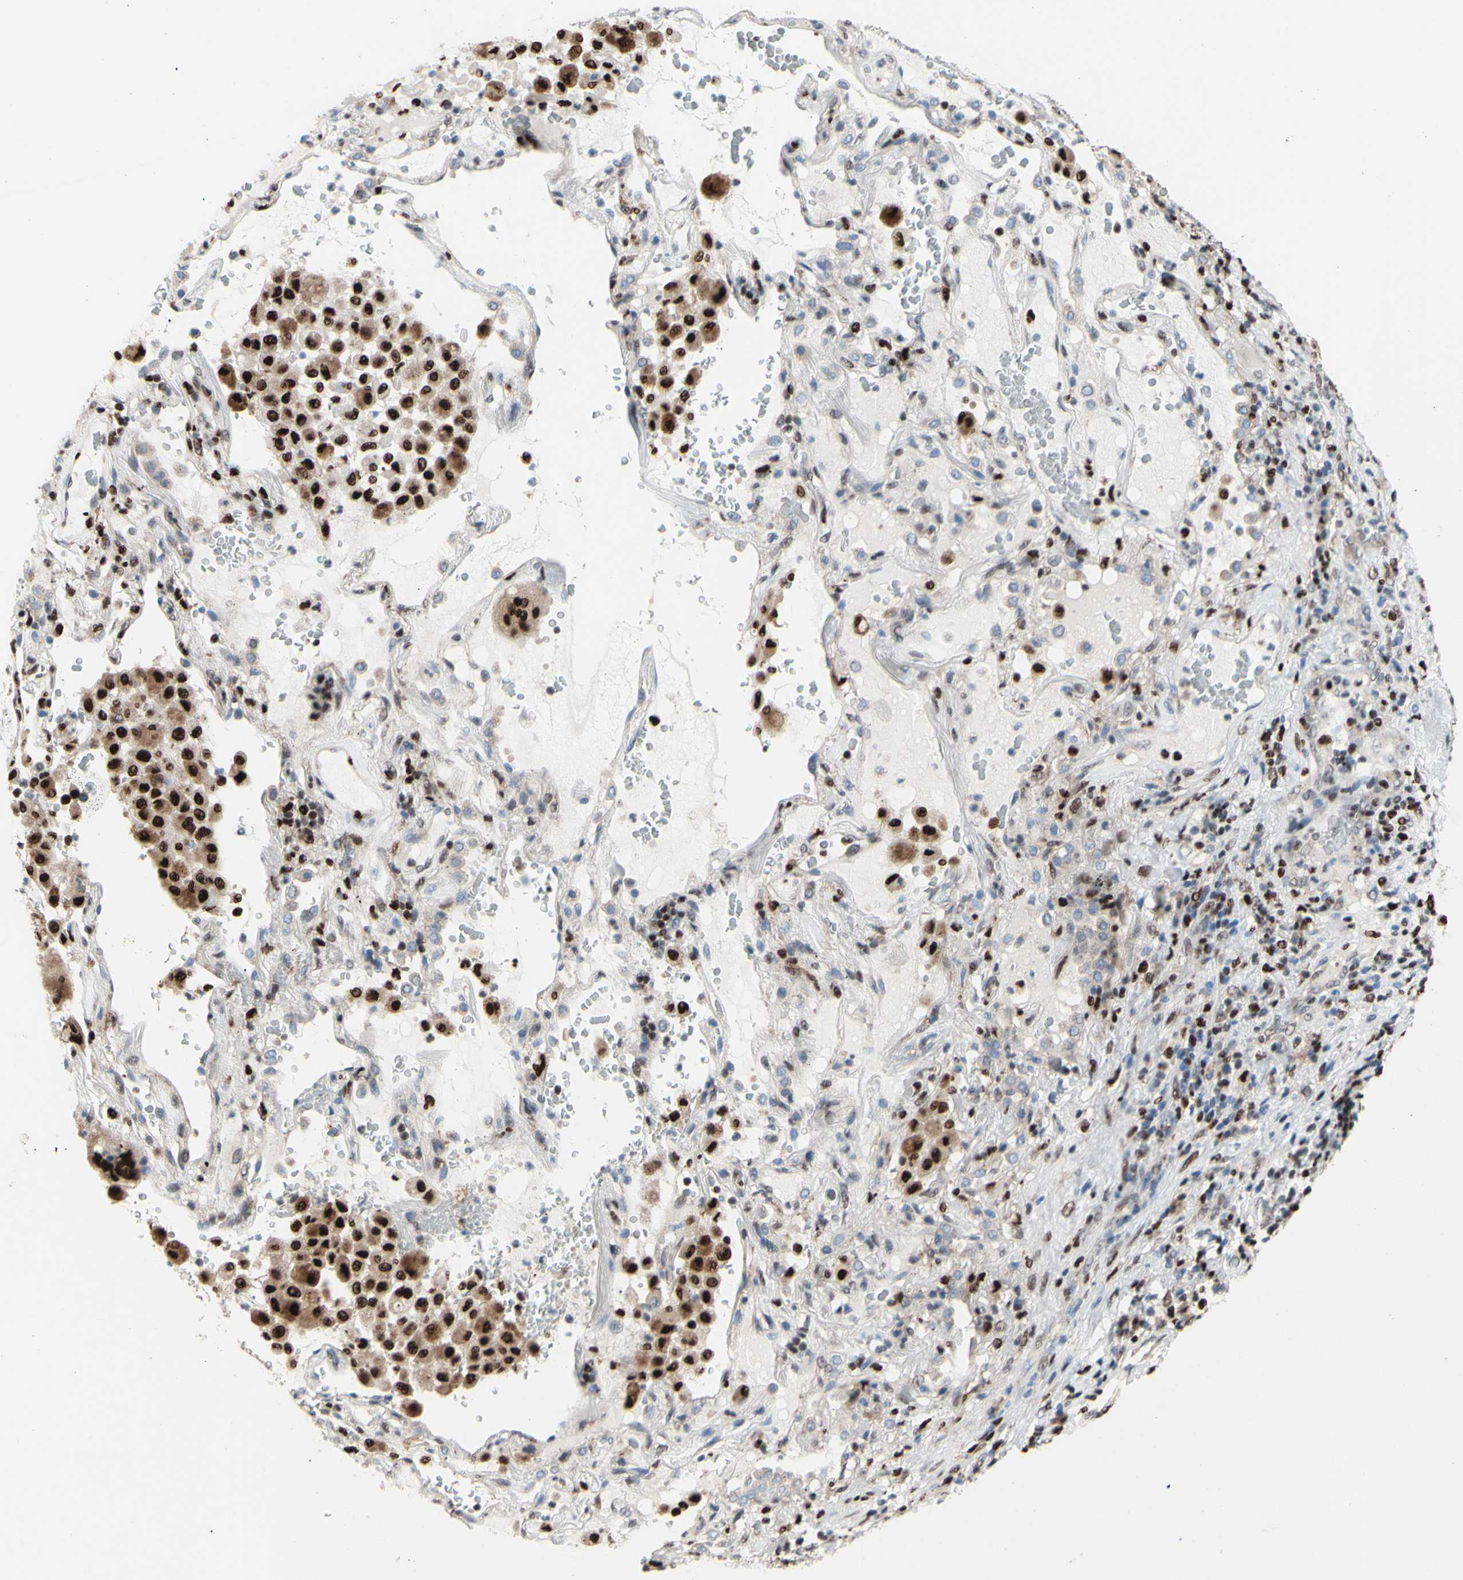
{"staining": {"intensity": "weak", "quantity": "25%-75%", "location": "cytoplasmic/membranous"}, "tissue": "lung cancer", "cell_type": "Tumor cells", "image_type": "cancer", "snomed": [{"axis": "morphology", "description": "Squamous cell carcinoma, NOS"}, {"axis": "topography", "description": "Lung"}], "caption": "Immunohistochemical staining of squamous cell carcinoma (lung) exhibits weak cytoplasmic/membranous protein expression in approximately 25%-75% of tumor cells.", "gene": "EED", "patient": {"sex": "male", "age": 57}}